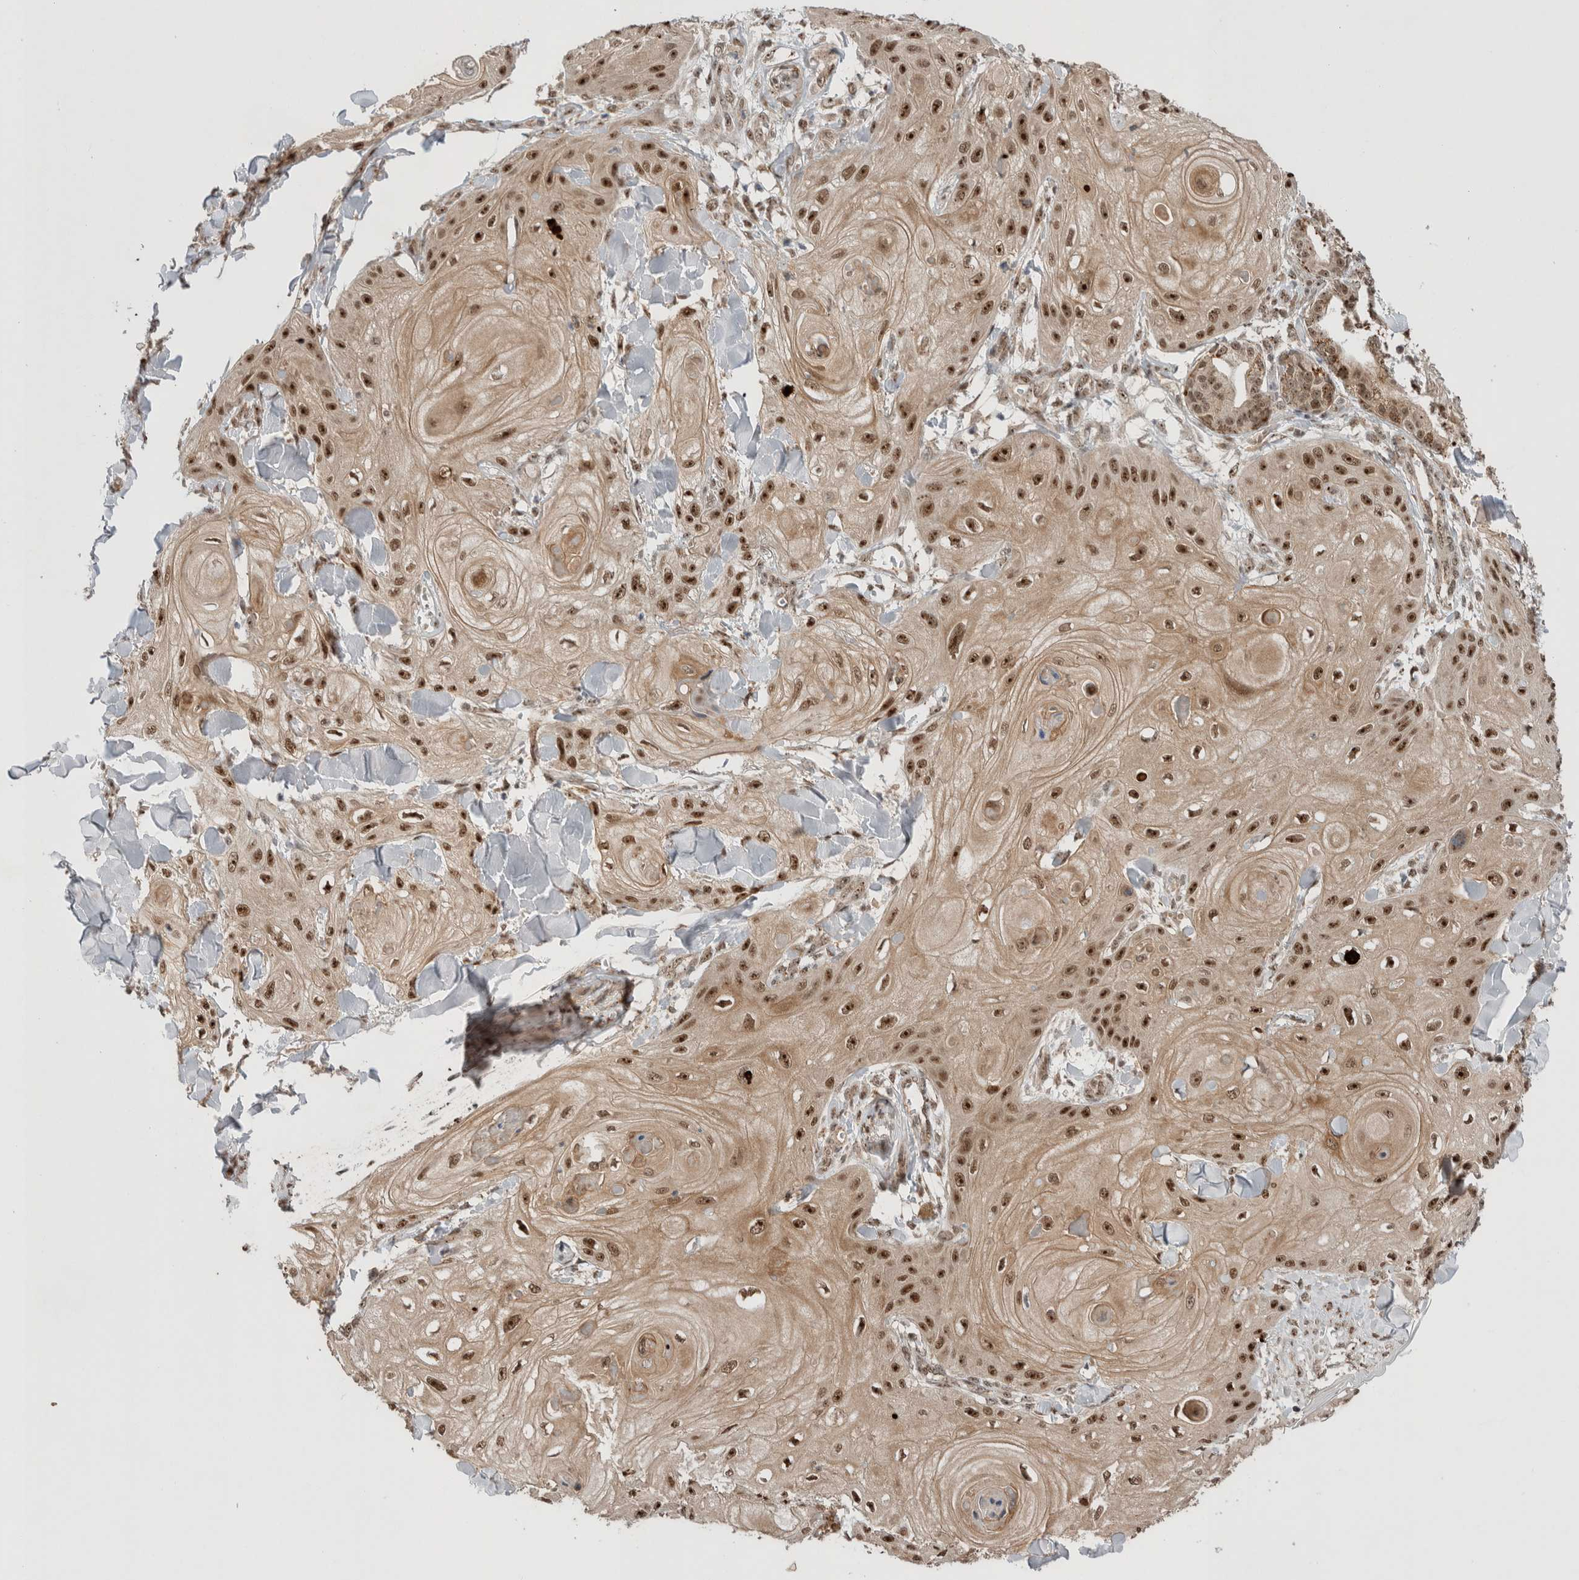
{"staining": {"intensity": "moderate", "quantity": ">75%", "location": "cytoplasmic/membranous,nuclear"}, "tissue": "skin cancer", "cell_type": "Tumor cells", "image_type": "cancer", "snomed": [{"axis": "morphology", "description": "Squamous cell carcinoma, NOS"}, {"axis": "topography", "description": "Skin"}], "caption": "Immunohistochemistry (DAB (3,3'-diaminobenzidine)) staining of human skin cancer demonstrates moderate cytoplasmic/membranous and nuclear protein staining in approximately >75% of tumor cells. (Stains: DAB in brown, nuclei in blue, Microscopy: brightfield microscopy at high magnification).", "gene": "MPHOSPH6", "patient": {"sex": "male", "age": 74}}